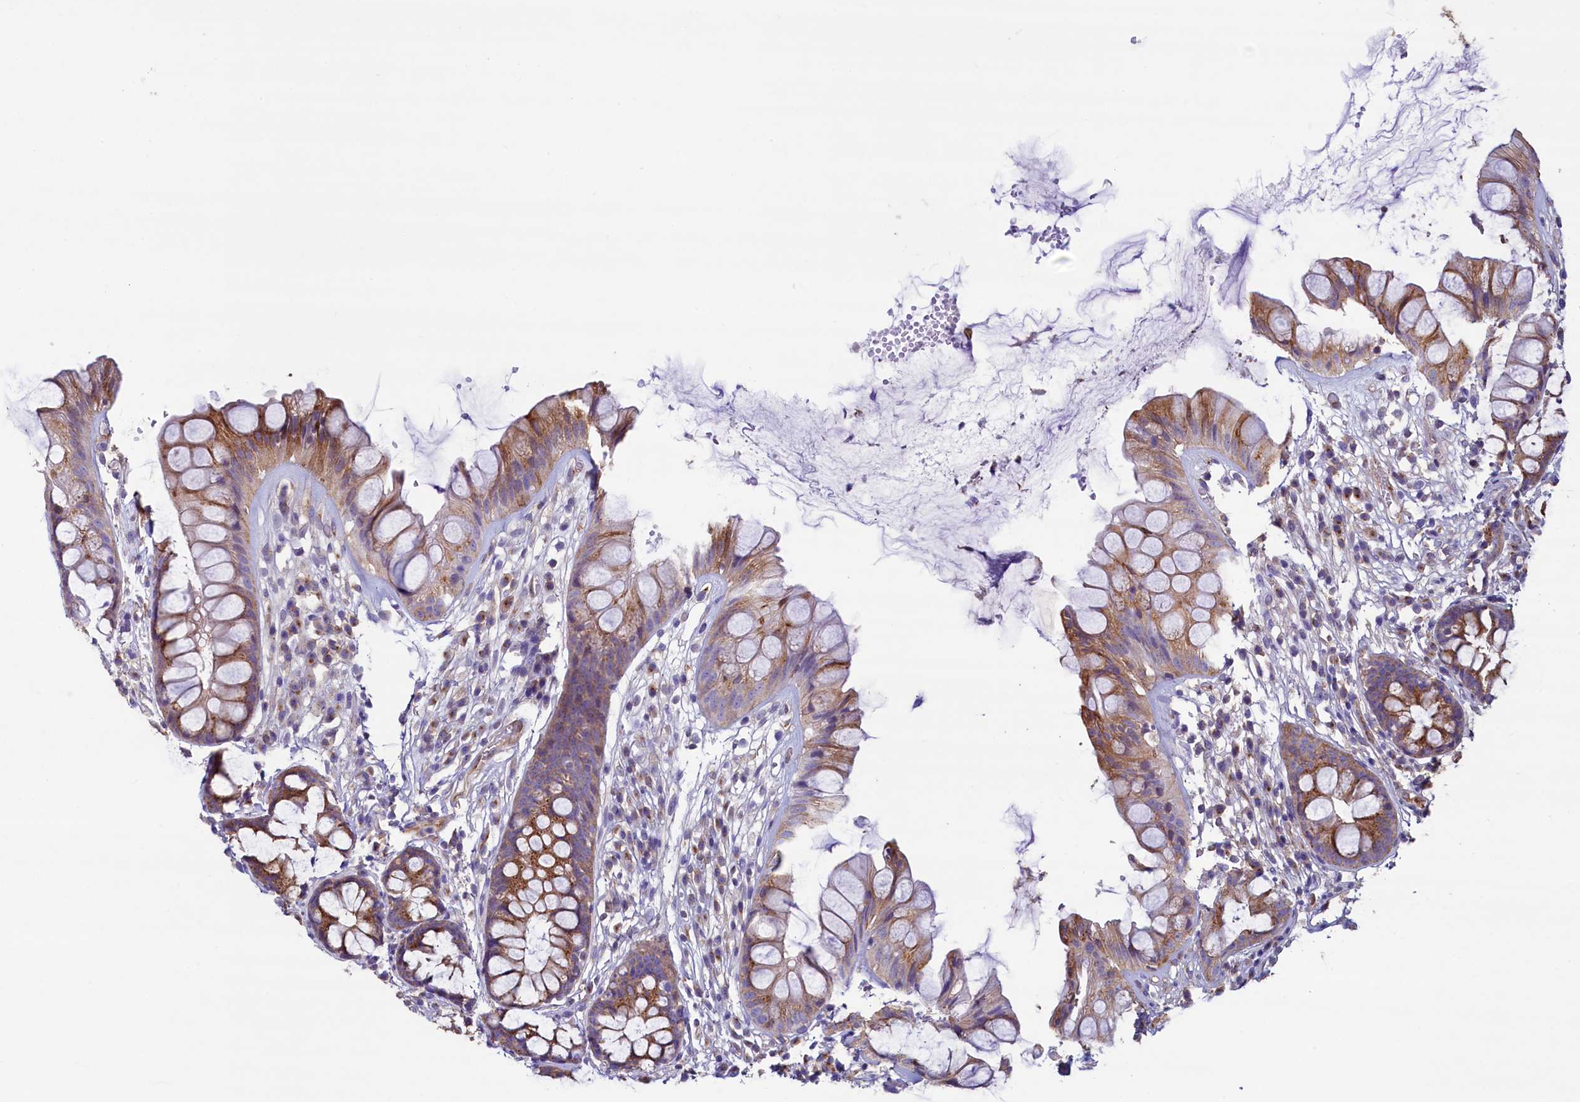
{"staining": {"intensity": "moderate", "quantity": ">75%", "location": "cytoplasmic/membranous"}, "tissue": "rectum", "cell_type": "Glandular cells", "image_type": "normal", "snomed": [{"axis": "morphology", "description": "Normal tissue, NOS"}, {"axis": "topography", "description": "Rectum"}], "caption": "About >75% of glandular cells in benign human rectum demonstrate moderate cytoplasmic/membranous protein staining as visualized by brown immunohistochemical staining.", "gene": "GPR21", "patient": {"sex": "male", "age": 74}}